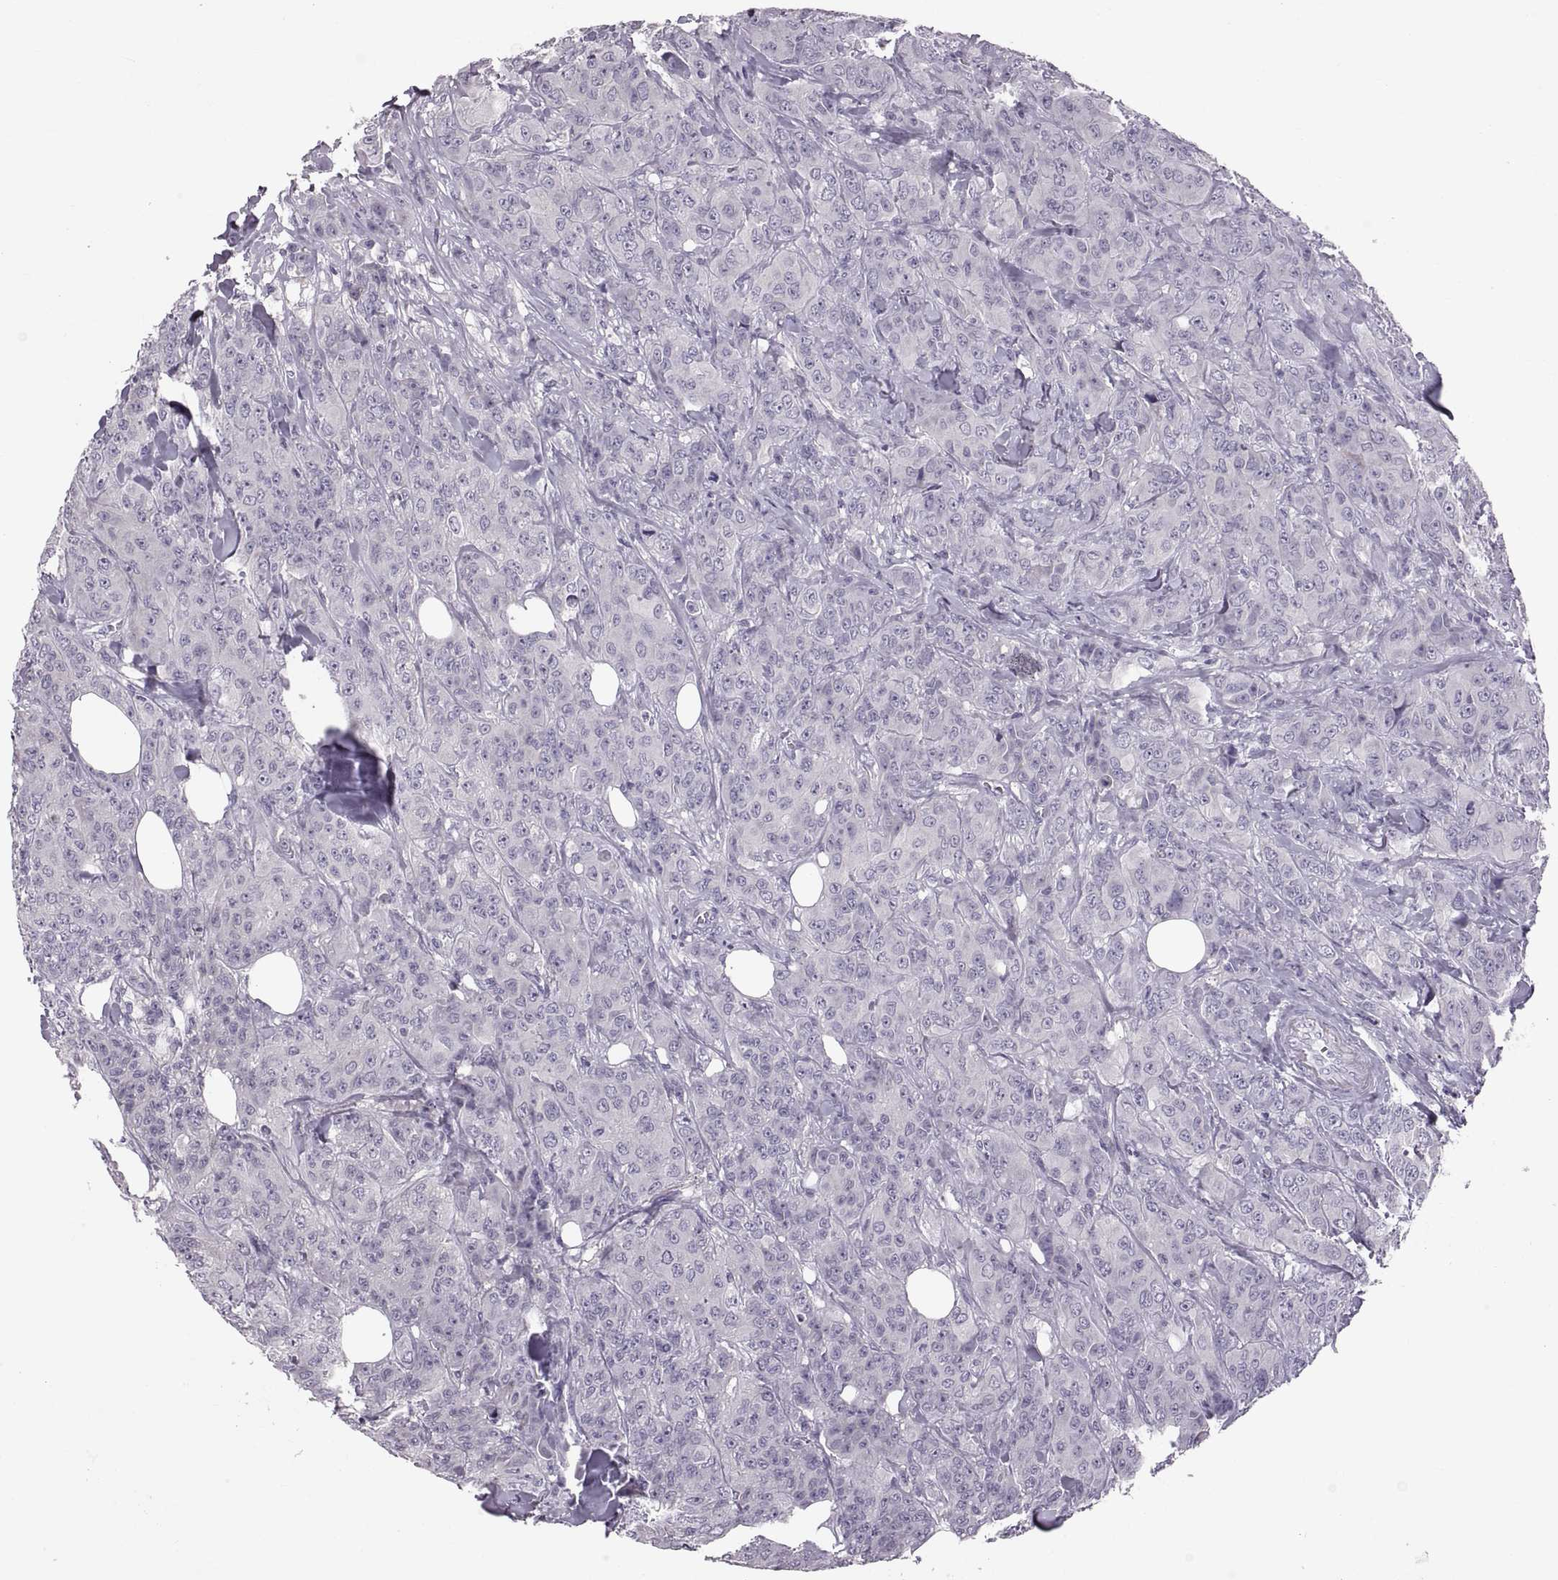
{"staining": {"intensity": "negative", "quantity": "none", "location": "none"}, "tissue": "breast cancer", "cell_type": "Tumor cells", "image_type": "cancer", "snomed": [{"axis": "morphology", "description": "Duct carcinoma"}, {"axis": "topography", "description": "Breast"}], "caption": "High power microscopy histopathology image of an IHC histopathology image of infiltrating ductal carcinoma (breast), revealing no significant positivity in tumor cells. (Brightfield microscopy of DAB IHC at high magnification).", "gene": "WFDC8", "patient": {"sex": "female", "age": 43}}